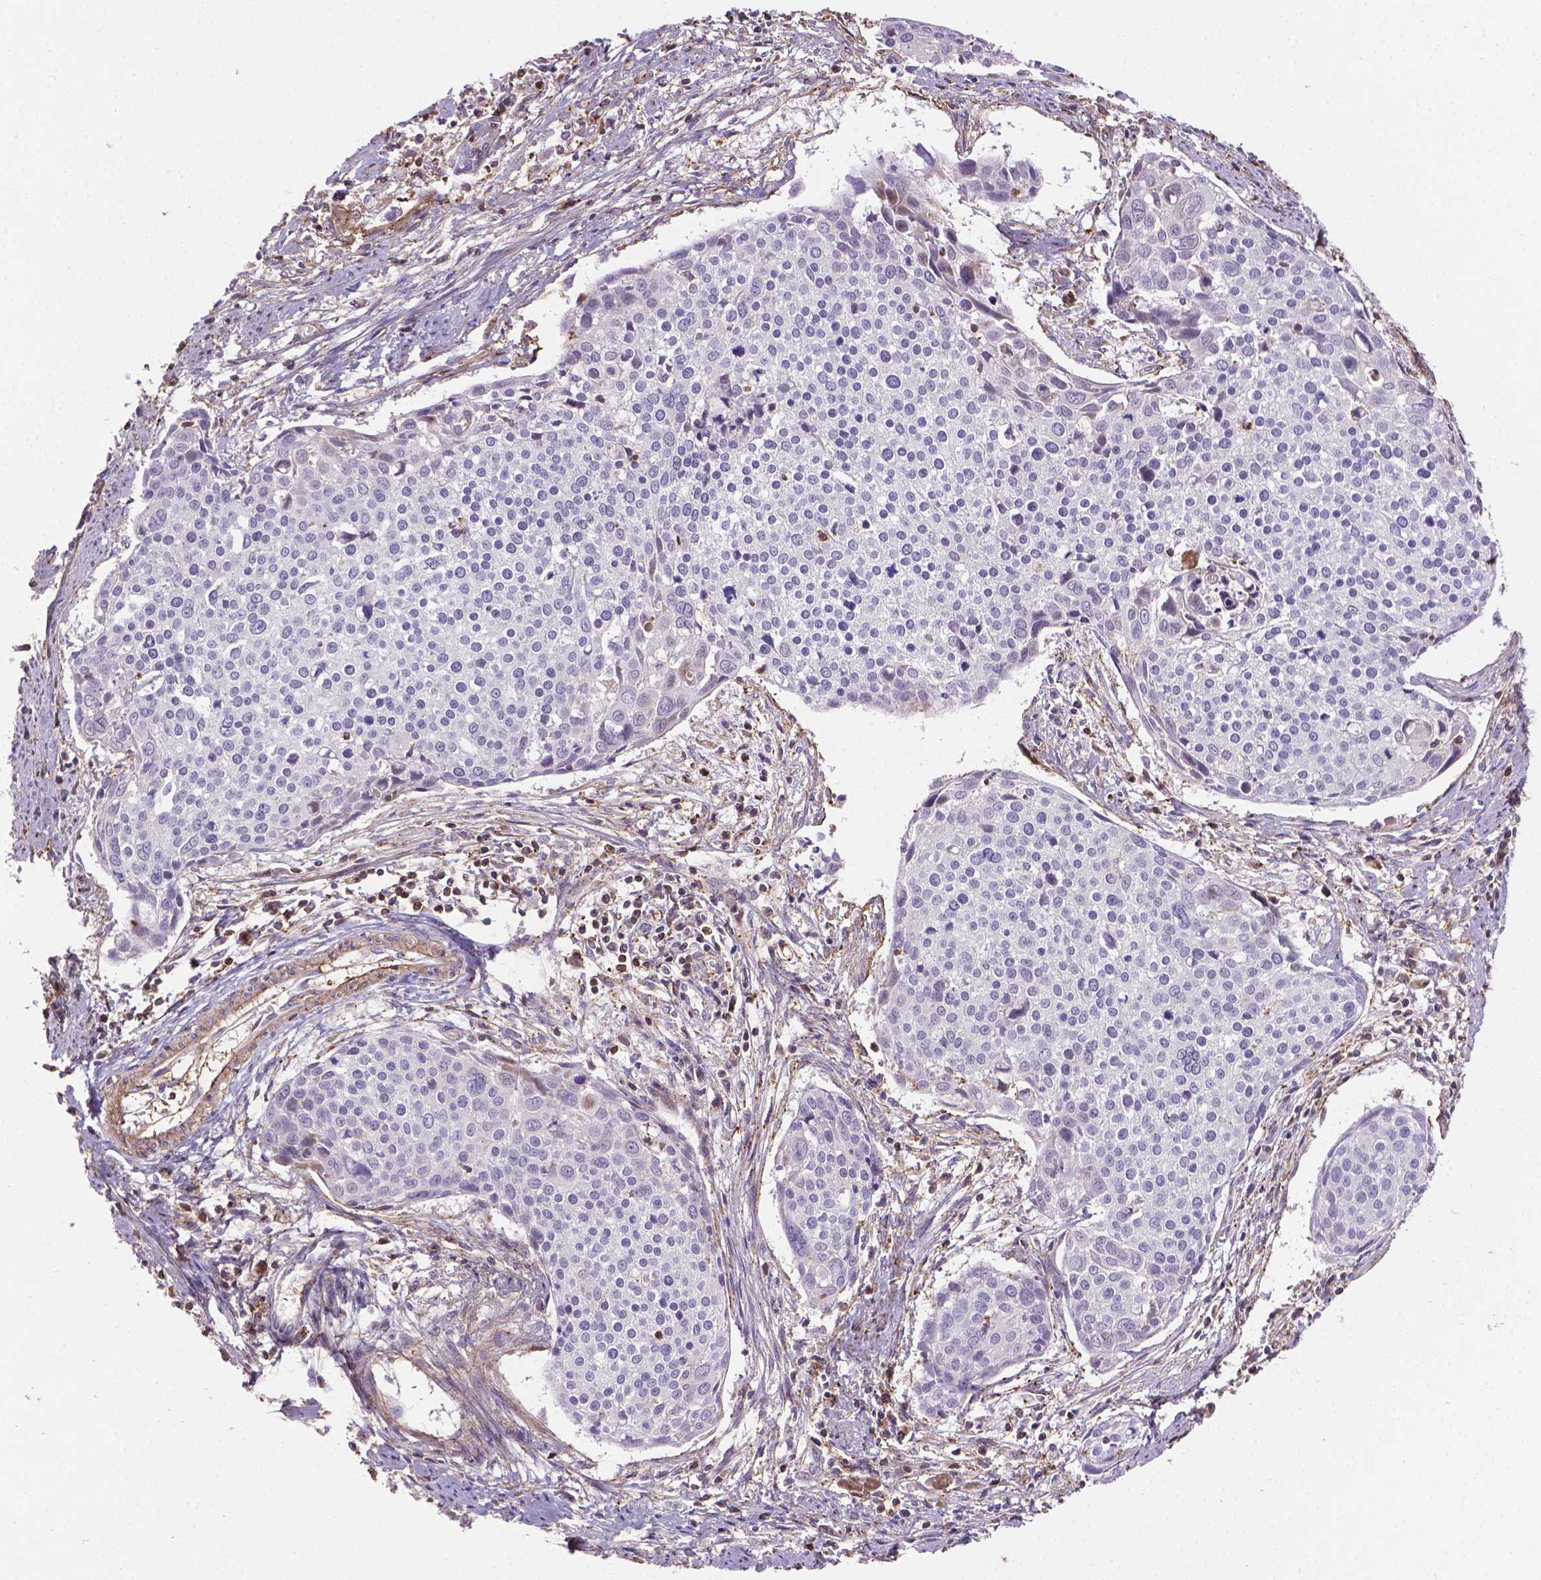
{"staining": {"intensity": "negative", "quantity": "none", "location": "none"}, "tissue": "cervical cancer", "cell_type": "Tumor cells", "image_type": "cancer", "snomed": [{"axis": "morphology", "description": "Squamous cell carcinoma, NOS"}, {"axis": "topography", "description": "Cervix"}], "caption": "The image reveals no significant expression in tumor cells of cervical cancer.", "gene": "ACAD10", "patient": {"sex": "female", "age": 39}}